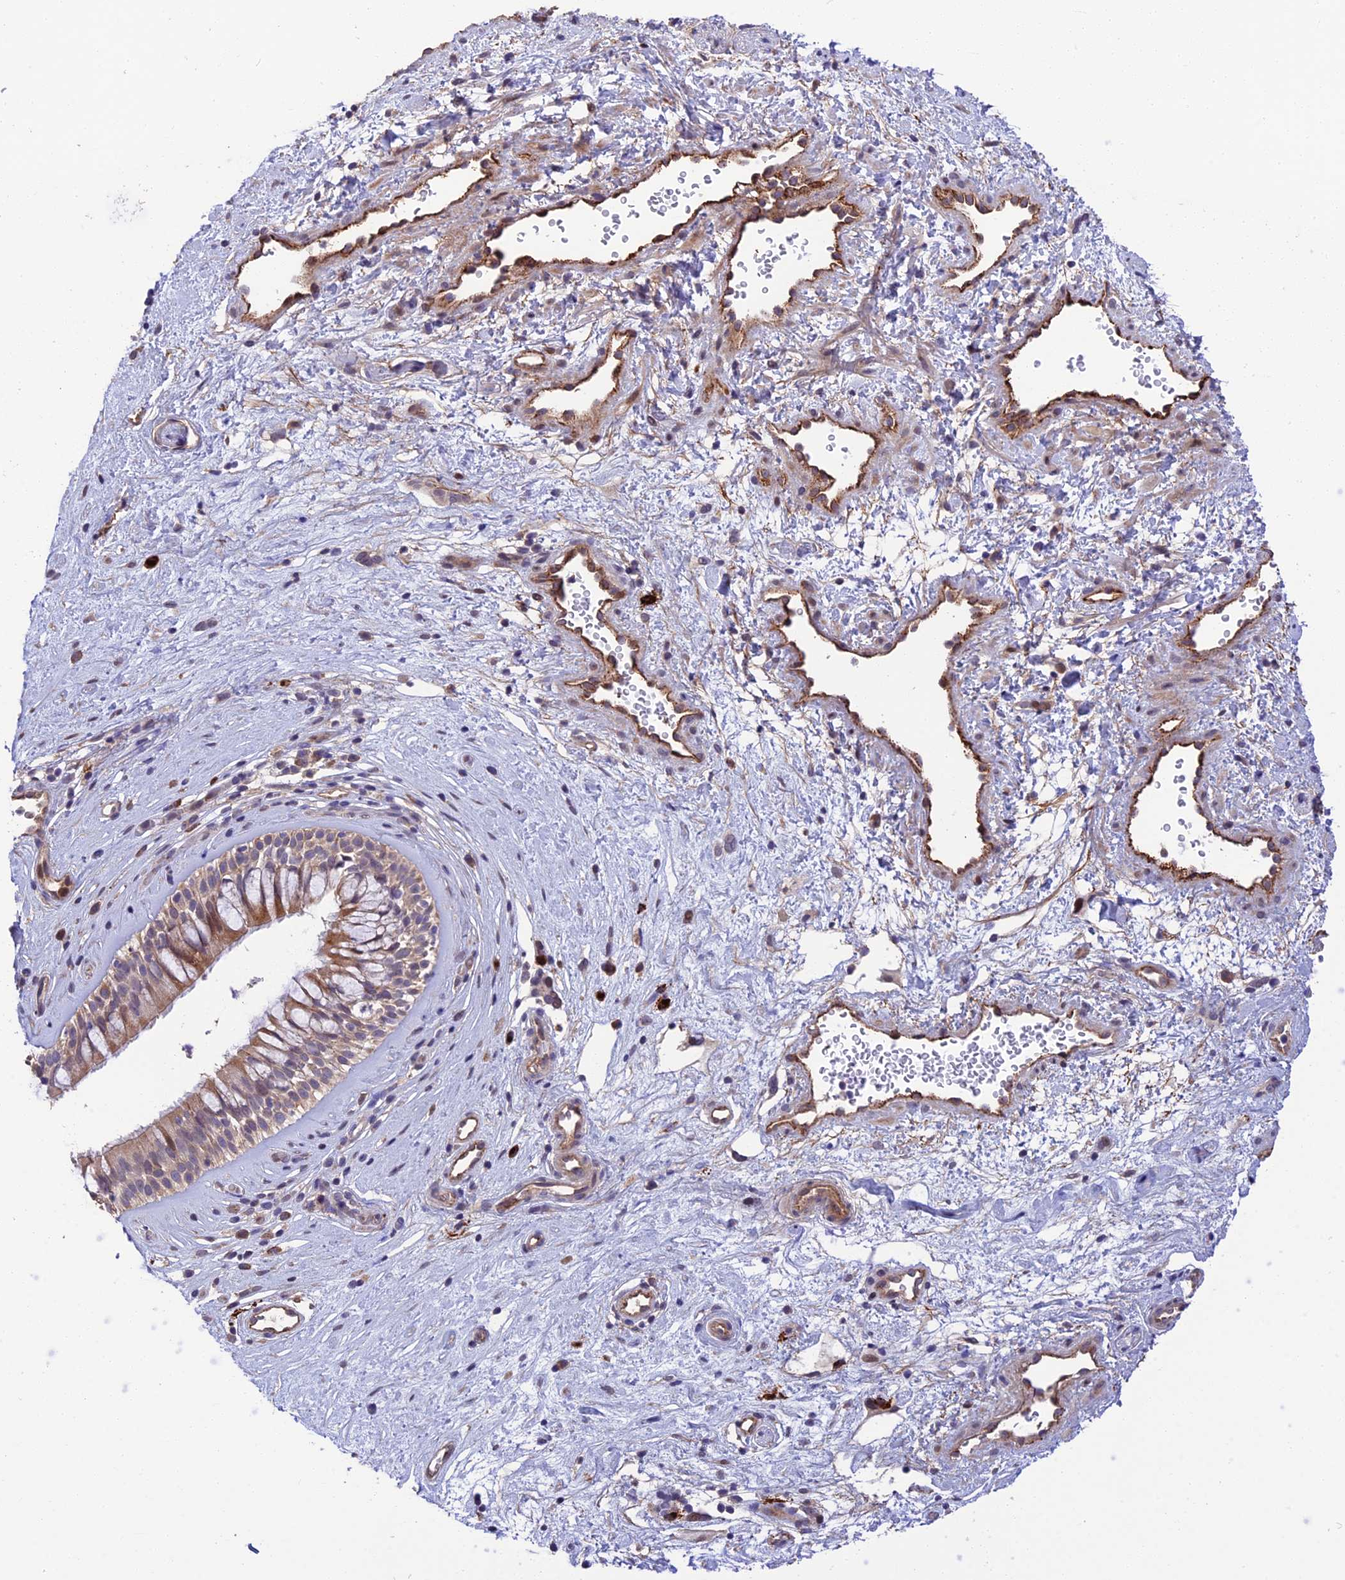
{"staining": {"intensity": "weak", "quantity": "25%-75%", "location": "cytoplasmic/membranous"}, "tissue": "nasopharynx", "cell_type": "Respiratory epithelial cells", "image_type": "normal", "snomed": [{"axis": "morphology", "description": "Normal tissue, NOS"}, {"axis": "topography", "description": "Nasopharynx"}], "caption": "Approximately 25%-75% of respiratory epithelial cells in benign nasopharynx reveal weak cytoplasmic/membranous protein staining as visualized by brown immunohistochemical staining.", "gene": "MFSD2A", "patient": {"sex": "male", "age": 32}}